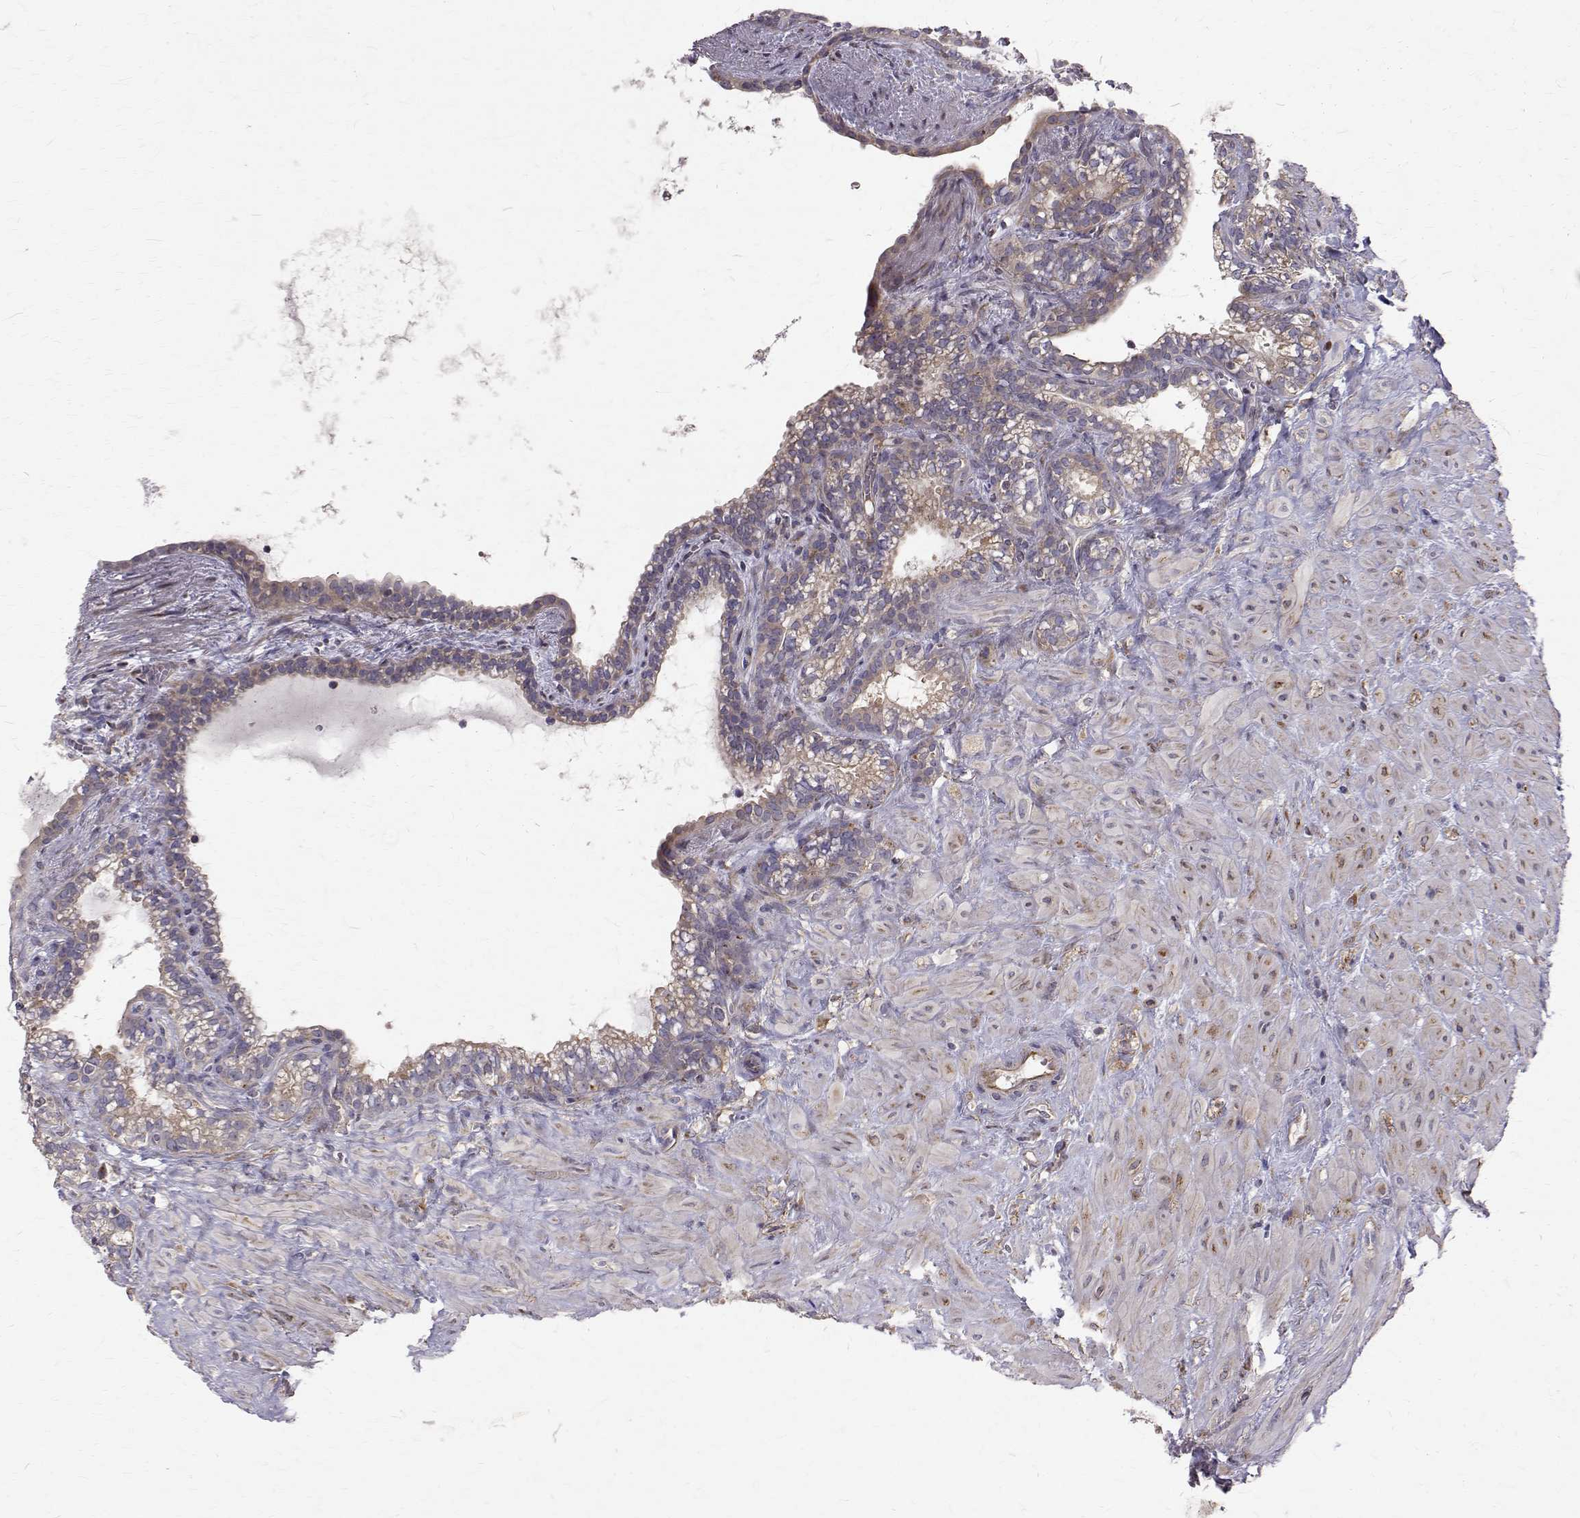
{"staining": {"intensity": "weak", "quantity": "25%-75%", "location": "cytoplasmic/membranous"}, "tissue": "seminal vesicle", "cell_type": "Glandular cells", "image_type": "normal", "snomed": [{"axis": "morphology", "description": "Normal tissue, NOS"}, {"axis": "topography", "description": "Seminal veicle"}], "caption": "Immunohistochemical staining of normal seminal vesicle demonstrates 25%-75% levels of weak cytoplasmic/membranous protein expression in approximately 25%-75% of glandular cells.", "gene": "ARFGAP1", "patient": {"sex": "male", "age": 76}}